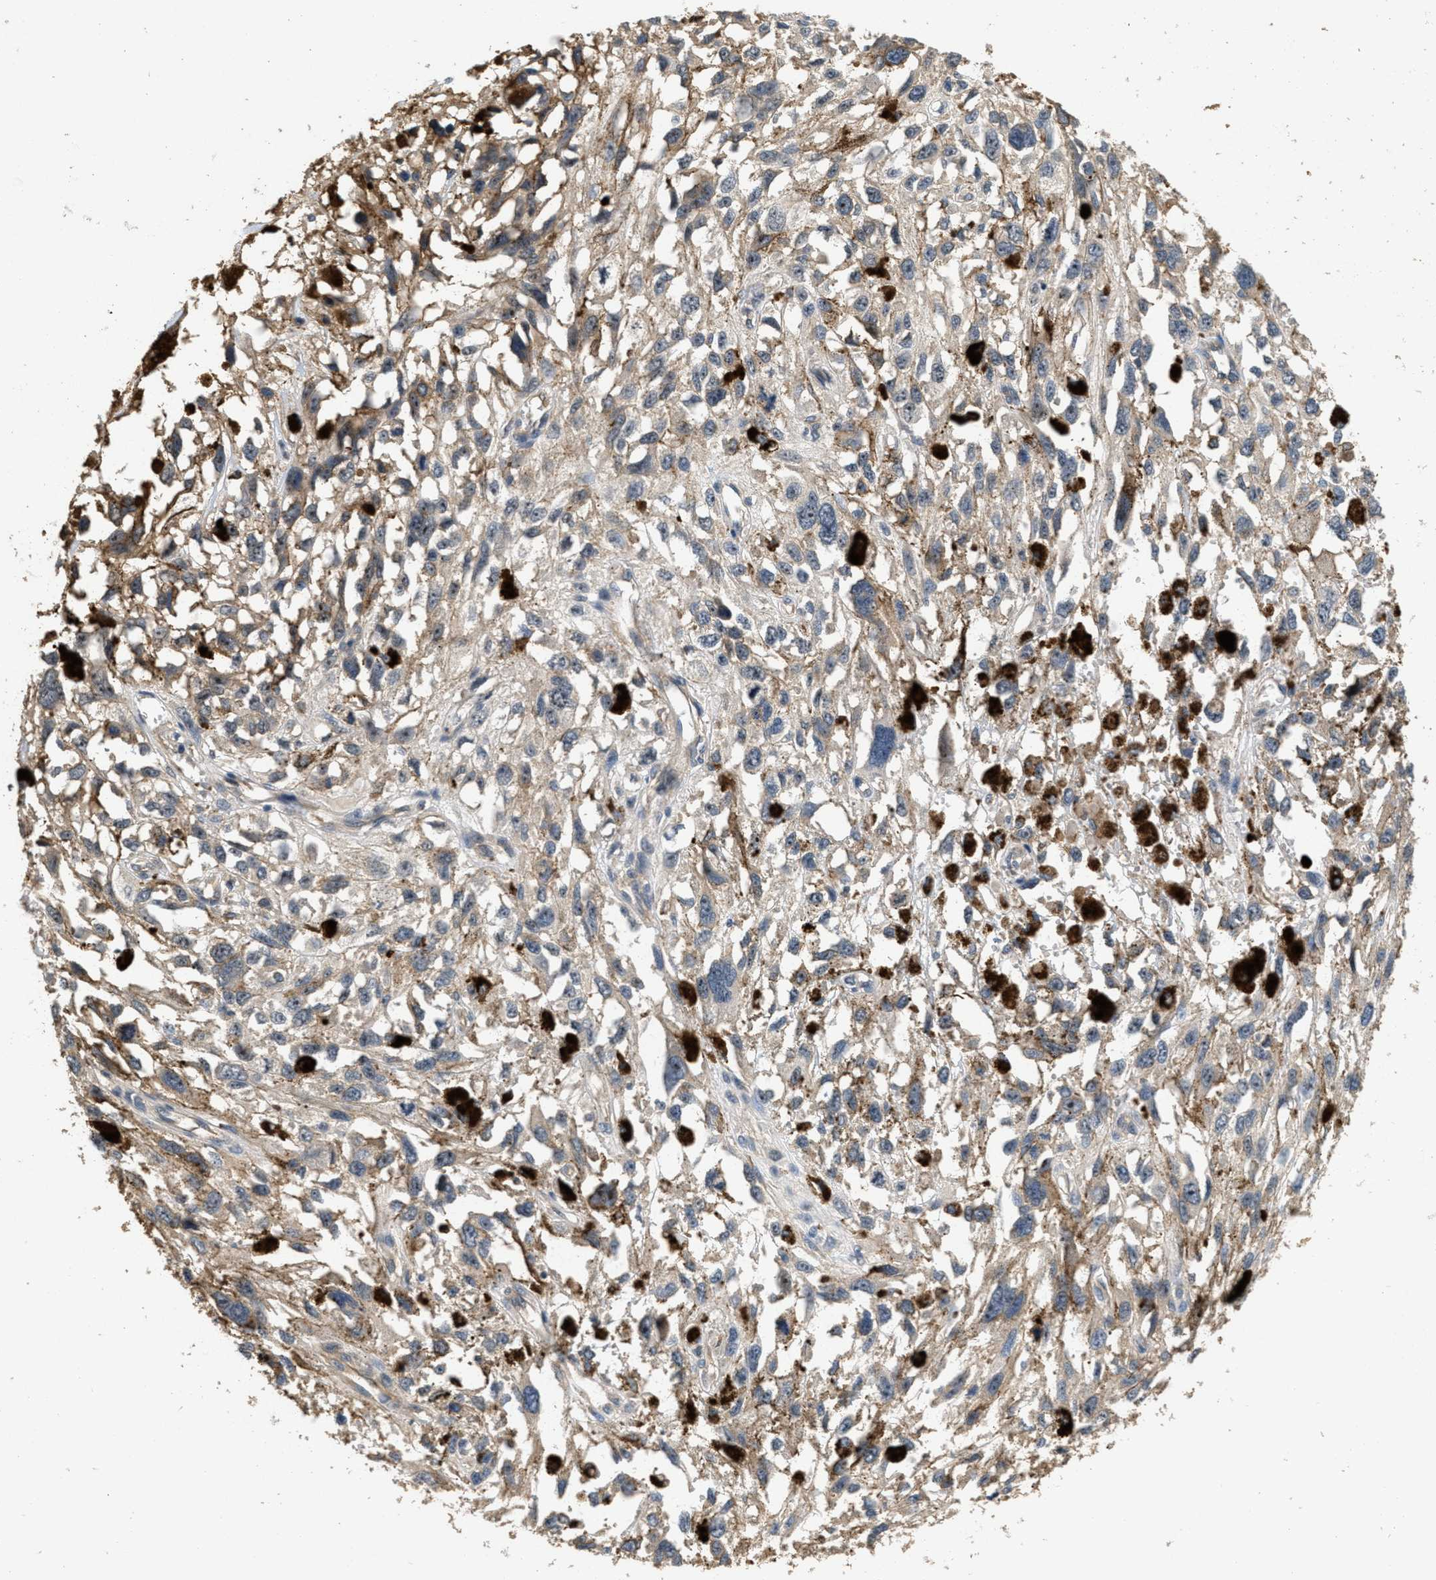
{"staining": {"intensity": "weak", "quantity": "<25%", "location": "cytoplasmic/membranous"}, "tissue": "melanoma", "cell_type": "Tumor cells", "image_type": "cancer", "snomed": [{"axis": "morphology", "description": "Malignant melanoma, Metastatic site"}, {"axis": "topography", "description": "Lymph node"}], "caption": "An image of human melanoma is negative for staining in tumor cells.", "gene": "OSMR", "patient": {"sex": "male", "age": 59}}